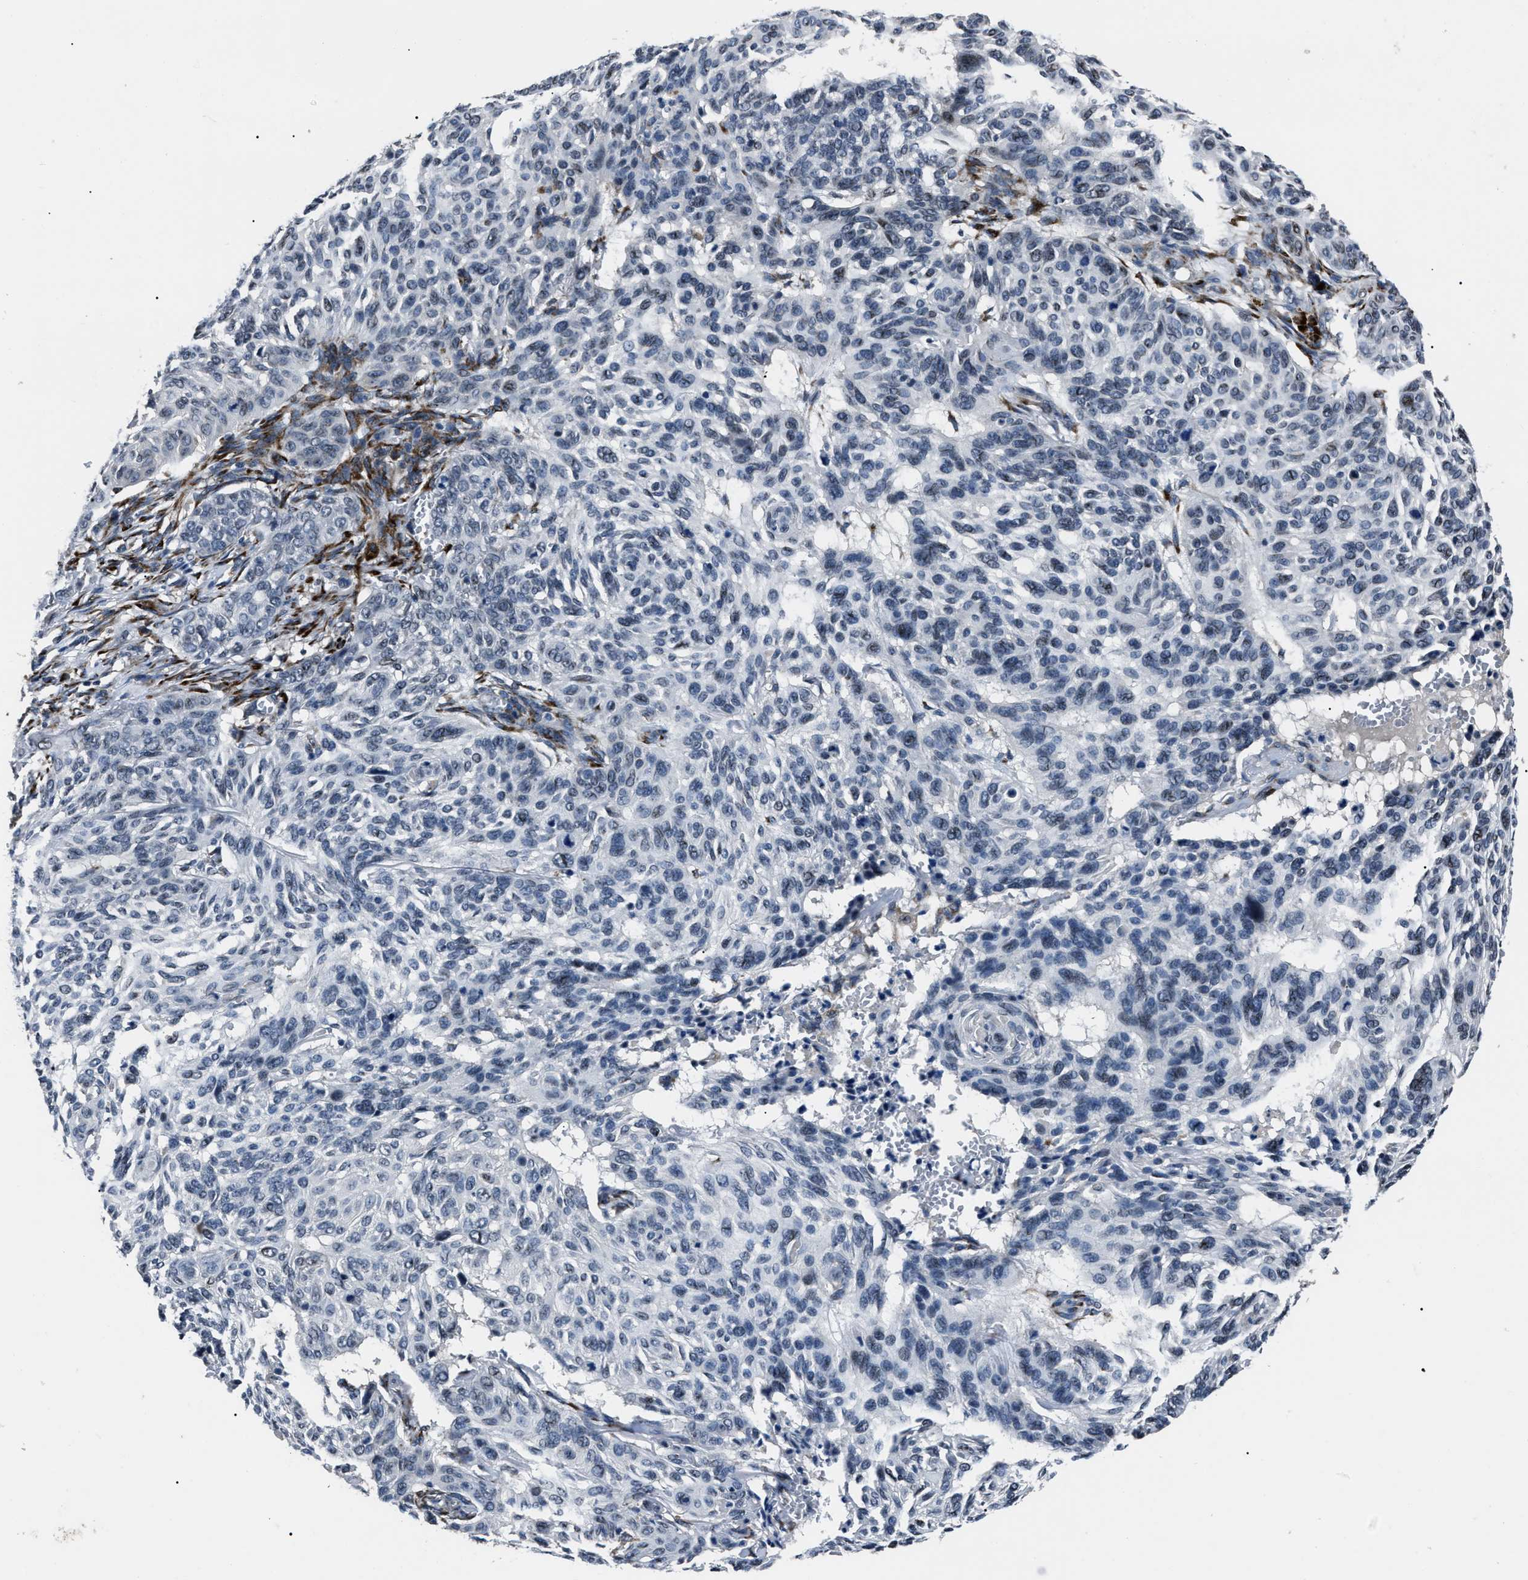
{"staining": {"intensity": "negative", "quantity": "none", "location": "none"}, "tissue": "skin cancer", "cell_type": "Tumor cells", "image_type": "cancer", "snomed": [{"axis": "morphology", "description": "Basal cell carcinoma"}, {"axis": "topography", "description": "Skin"}], "caption": "Photomicrograph shows no significant protein expression in tumor cells of basal cell carcinoma (skin).", "gene": "LRRC14", "patient": {"sex": "male", "age": 85}}